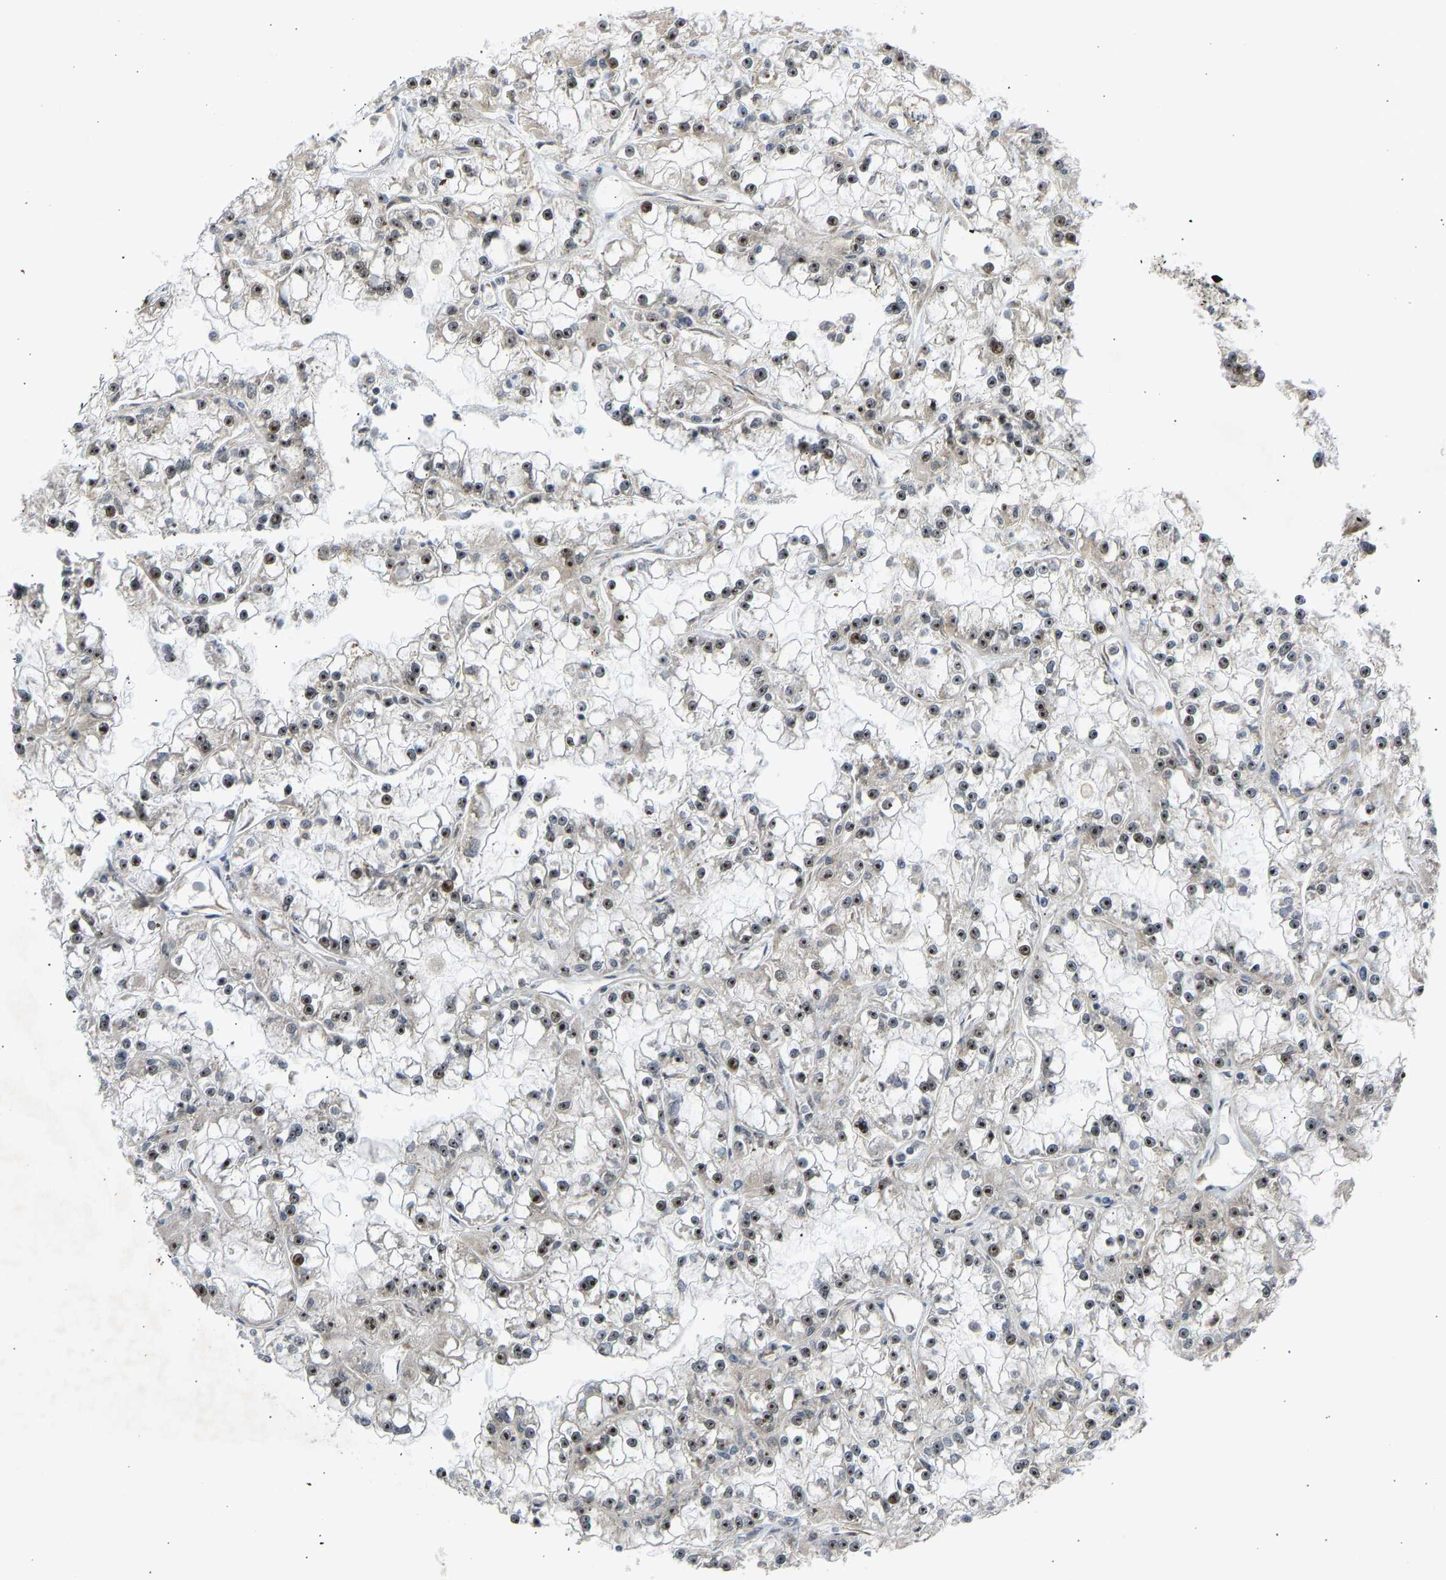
{"staining": {"intensity": "moderate", "quantity": ">75%", "location": "nuclear"}, "tissue": "renal cancer", "cell_type": "Tumor cells", "image_type": "cancer", "snomed": [{"axis": "morphology", "description": "Adenocarcinoma, NOS"}, {"axis": "topography", "description": "Kidney"}], "caption": "IHC of human renal cancer (adenocarcinoma) demonstrates medium levels of moderate nuclear positivity in approximately >75% of tumor cells.", "gene": "BAG1", "patient": {"sex": "female", "age": 52}}